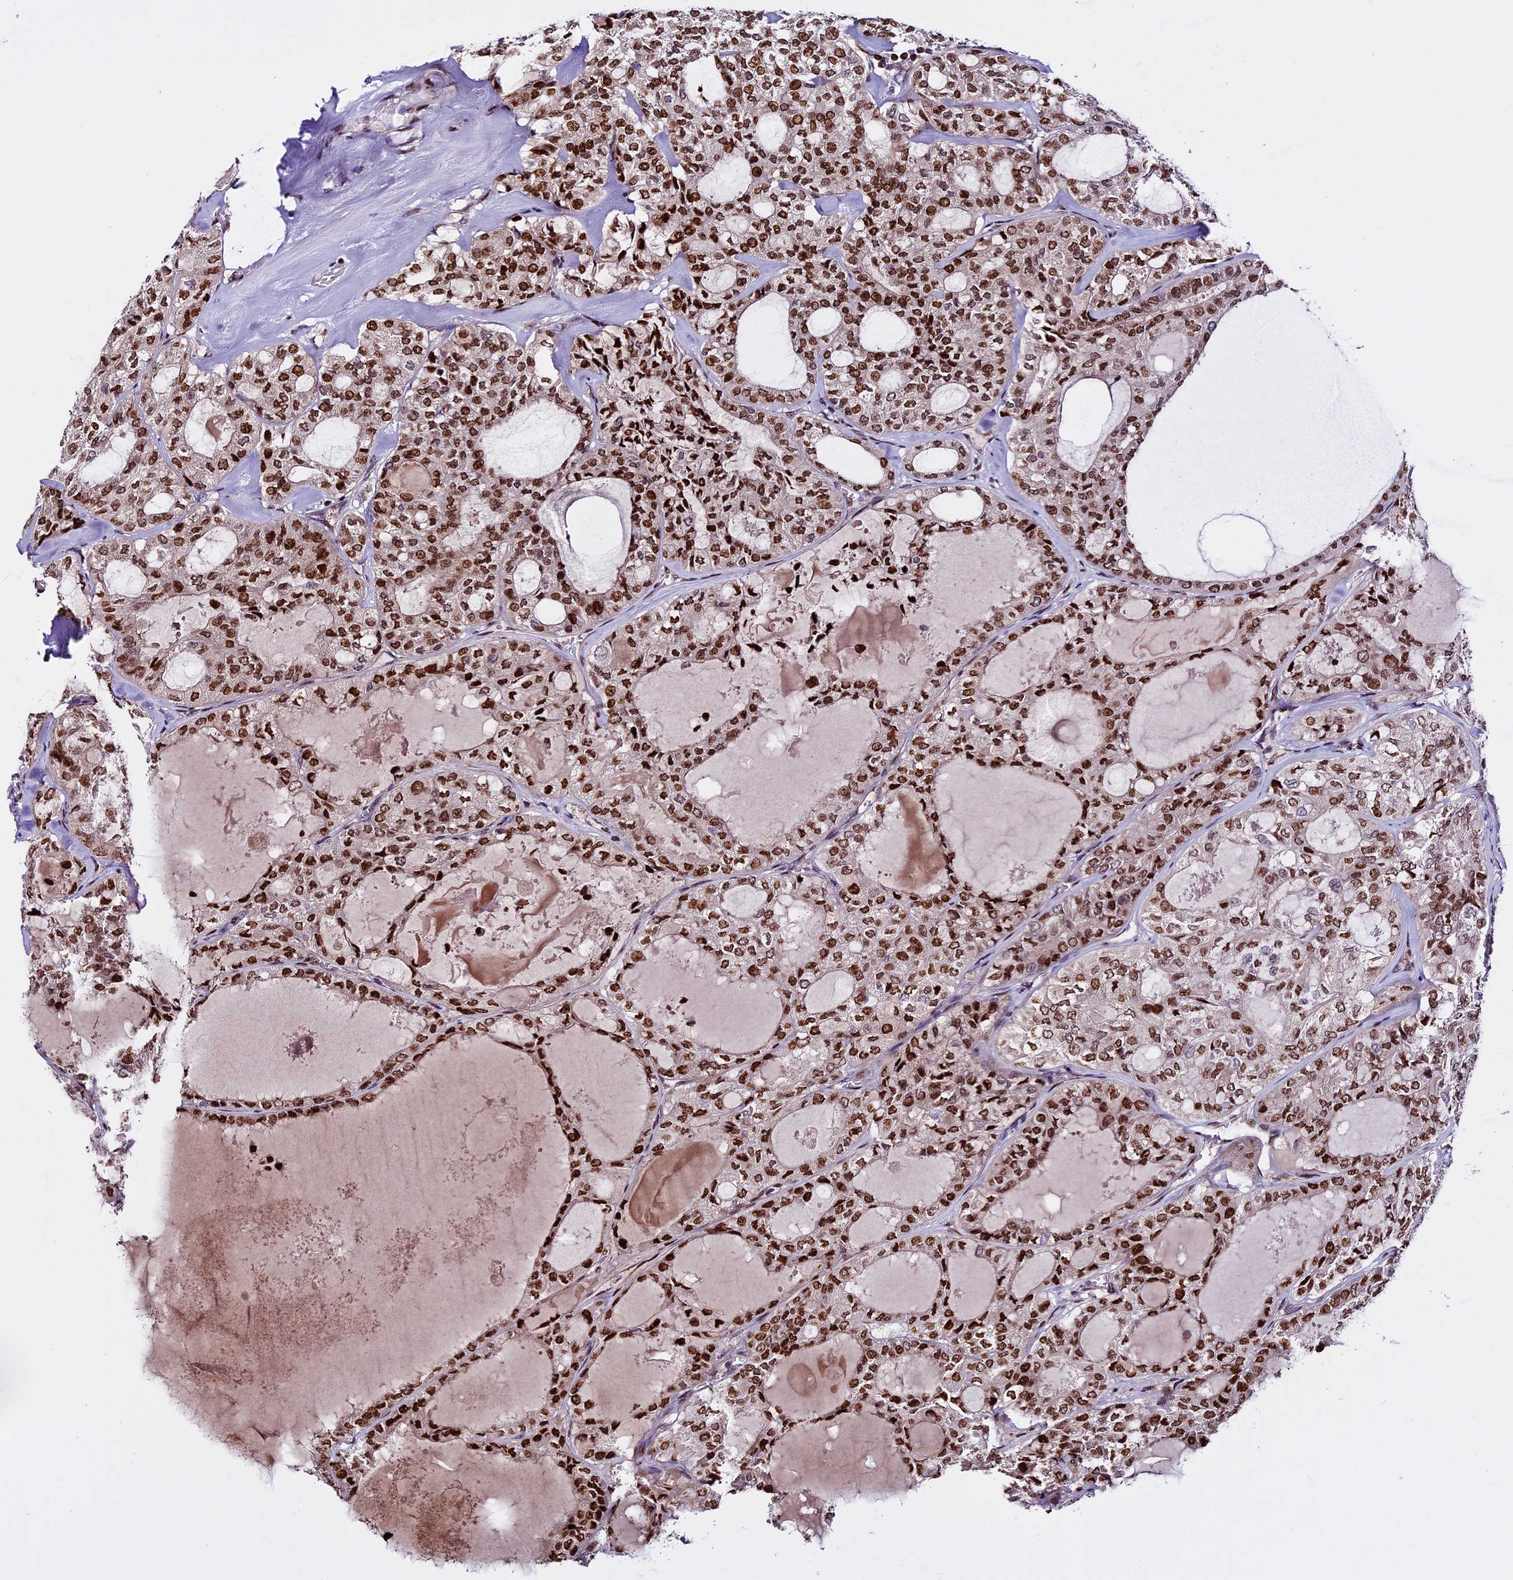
{"staining": {"intensity": "strong", "quantity": ">75%", "location": "nuclear"}, "tissue": "thyroid cancer", "cell_type": "Tumor cells", "image_type": "cancer", "snomed": [{"axis": "morphology", "description": "Follicular adenoma carcinoma, NOS"}, {"axis": "topography", "description": "Thyroid gland"}], "caption": "IHC (DAB) staining of human thyroid cancer reveals strong nuclear protein expression in approximately >75% of tumor cells. (DAB IHC, brown staining for protein, blue staining for nuclei).", "gene": "RINL", "patient": {"sex": "male", "age": 75}}